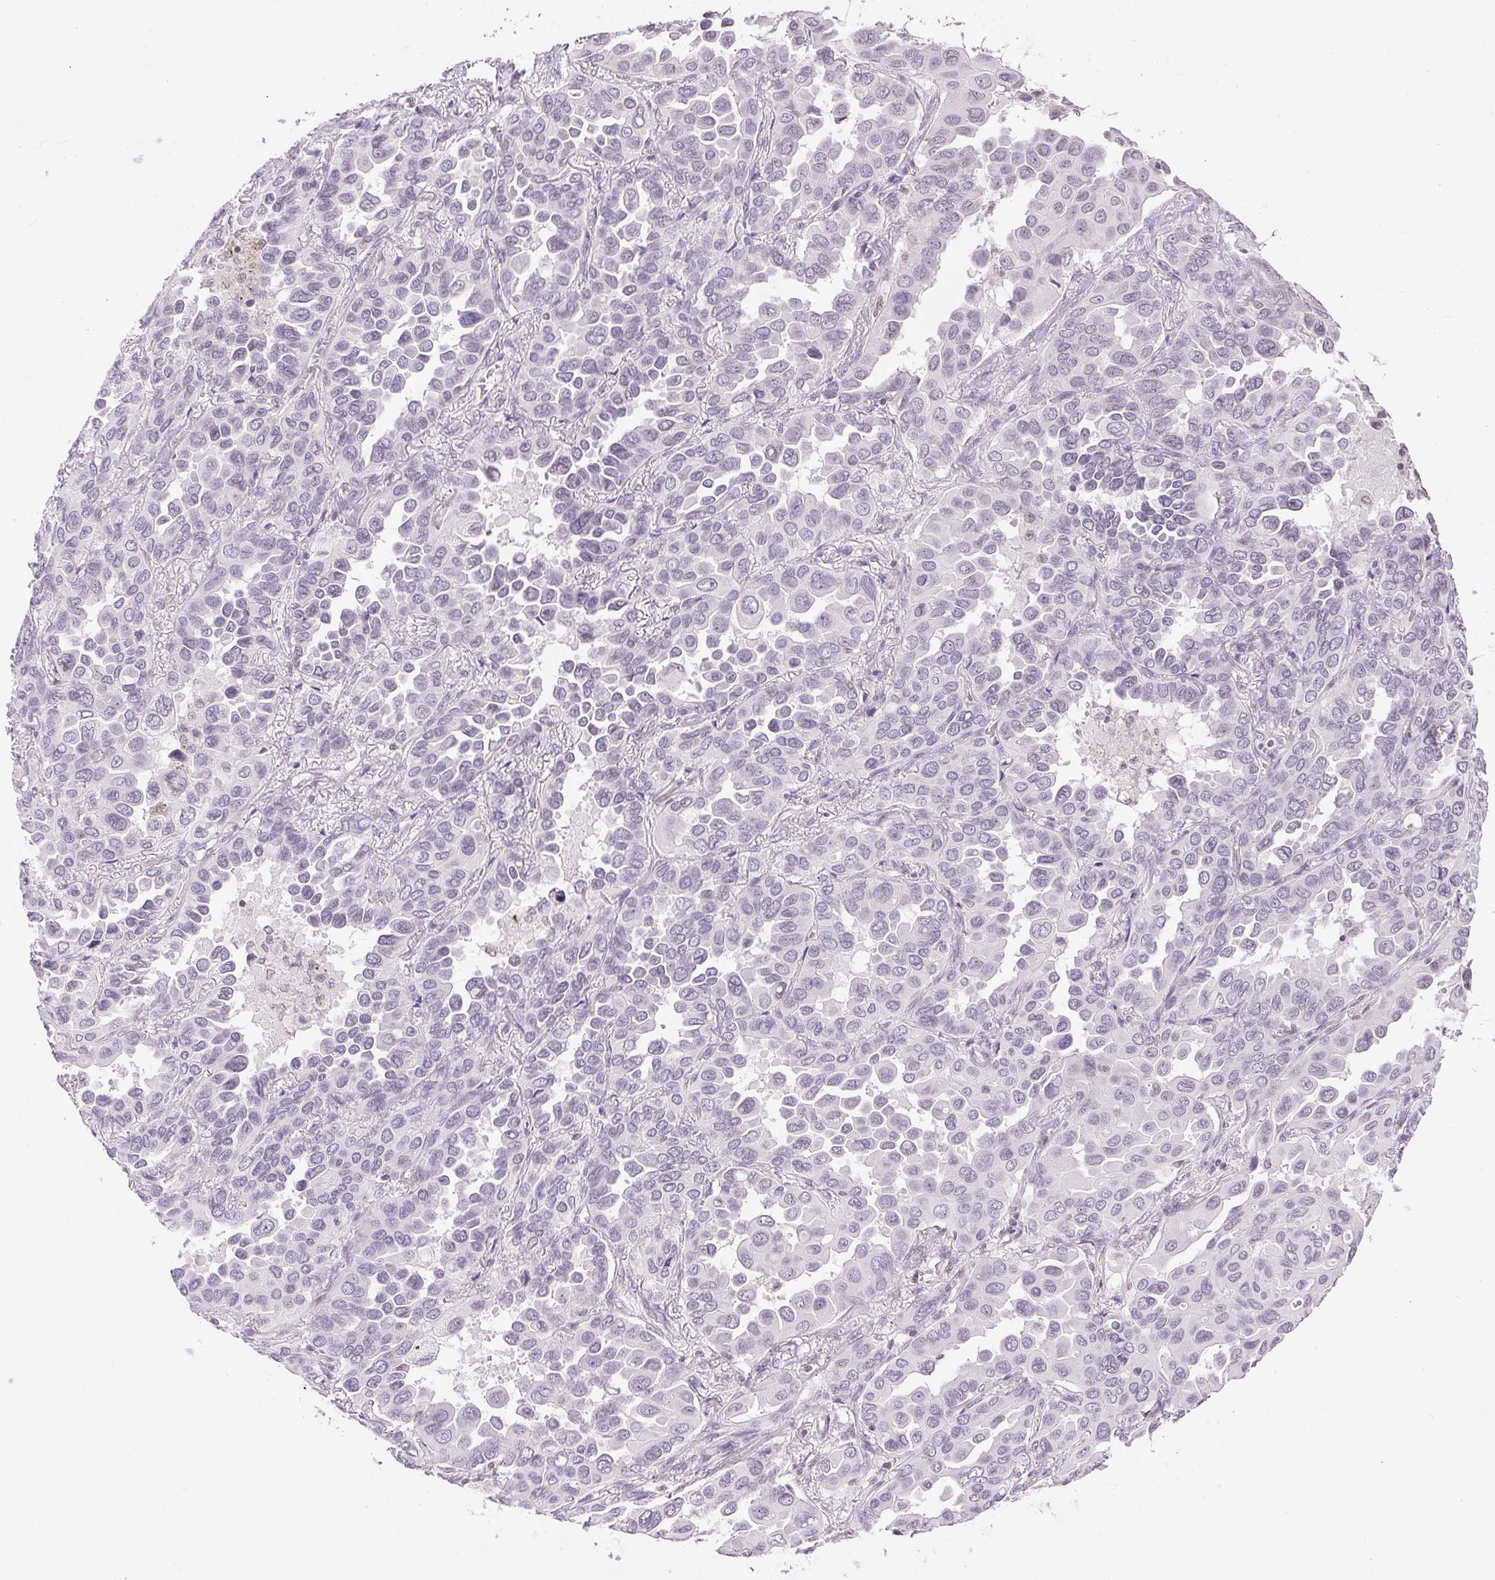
{"staining": {"intensity": "negative", "quantity": "none", "location": "none"}, "tissue": "lung cancer", "cell_type": "Tumor cells", "image_type": "cancer", "snomed": [{"axis": "morphology", "description": "Adenocarcinoma, NOS"}, {"axis": "topography", "description": "Lung"}], "caption": "Tumor cells are negative for protein expression in human lung adenocarcinoma.", "gene": "PRL", "patient": {"sex": "male", "age": 64}}